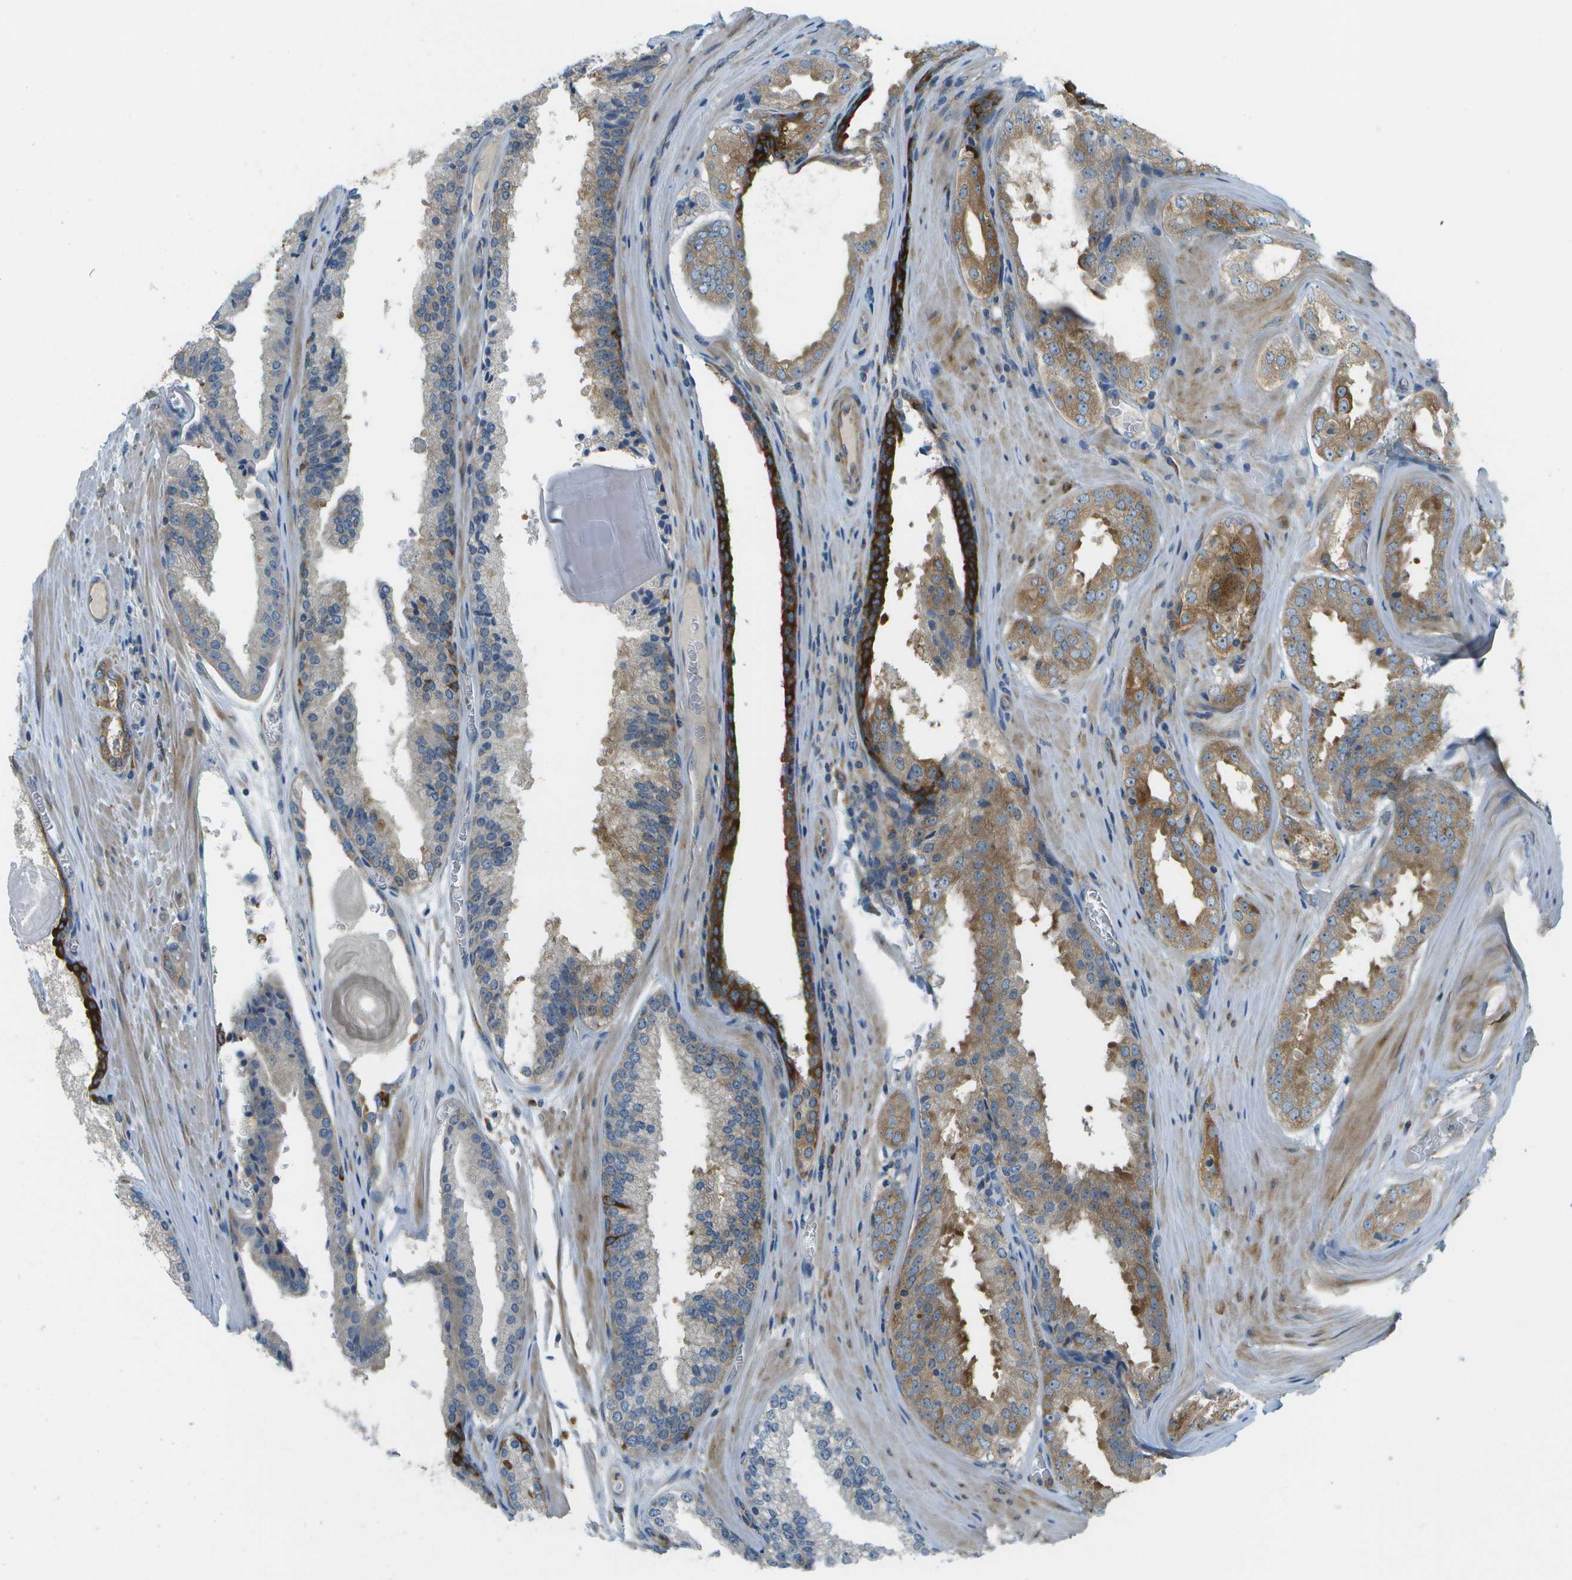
{"staining": {"intensity": "moderate", "quantity": "25%-75%", "location": "cytoplasmic/membranous"}, "tissue": "prostate cancer", "cell_type": "Tumor cells", "image_type": "cancer", "snomed": [{"axis": "morphology", "description": "Adenocarcinoma, High grade"}, {"axis": "topography", "description": "Prostate"}], "caption": "High-power microscopy captured an IHC micrograph of prostate cancer, revealing moderate cytoplasmic/membranous staining in about 25%-75% of tumor cells.", "gene": "WNK2", "patient": {"sex": "male", "age": 65}}